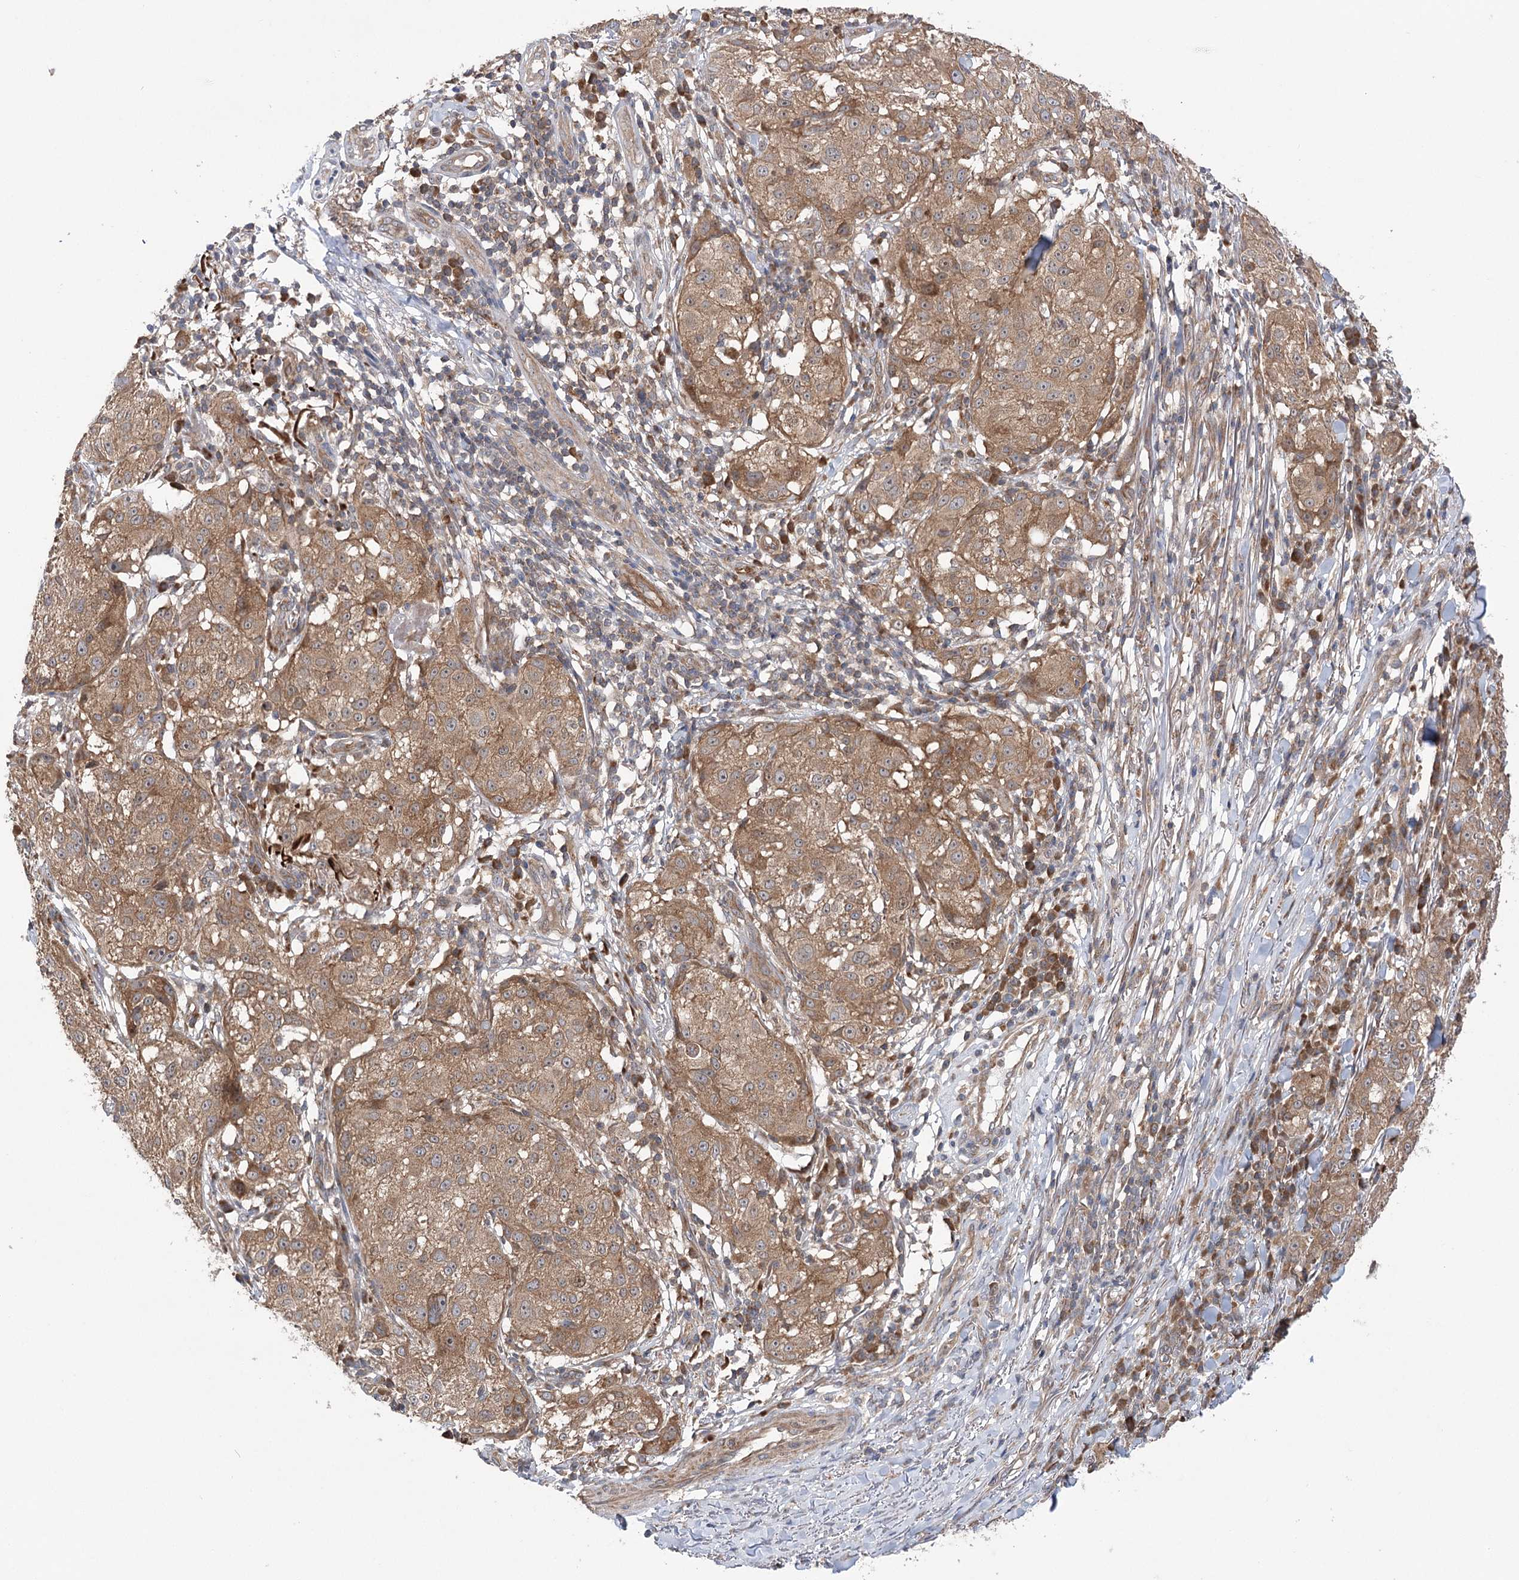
{"staining": {"intensity": "moderate", "quantity": ">75%", "location": "cytoplasmic/membranous"}, "tissue": "melanoma", "cell_type": "Tumor cells", "image_type": "cancer", "snomed": [{"axis": "morphology", "description": "Necrosis, NOS"}, {"axis": "morphology", "description": "Malignant melanoma, NOS"}, {"axis": "topography", "description": "Skin"}], "caption": "Protein expression analysis of melanoma demonstrates moderate cytoplasmic/membranous staining in about >75% of tumor cells.", "gene": "VPS37B", "patient": {"sex": "female", "age": 87}}